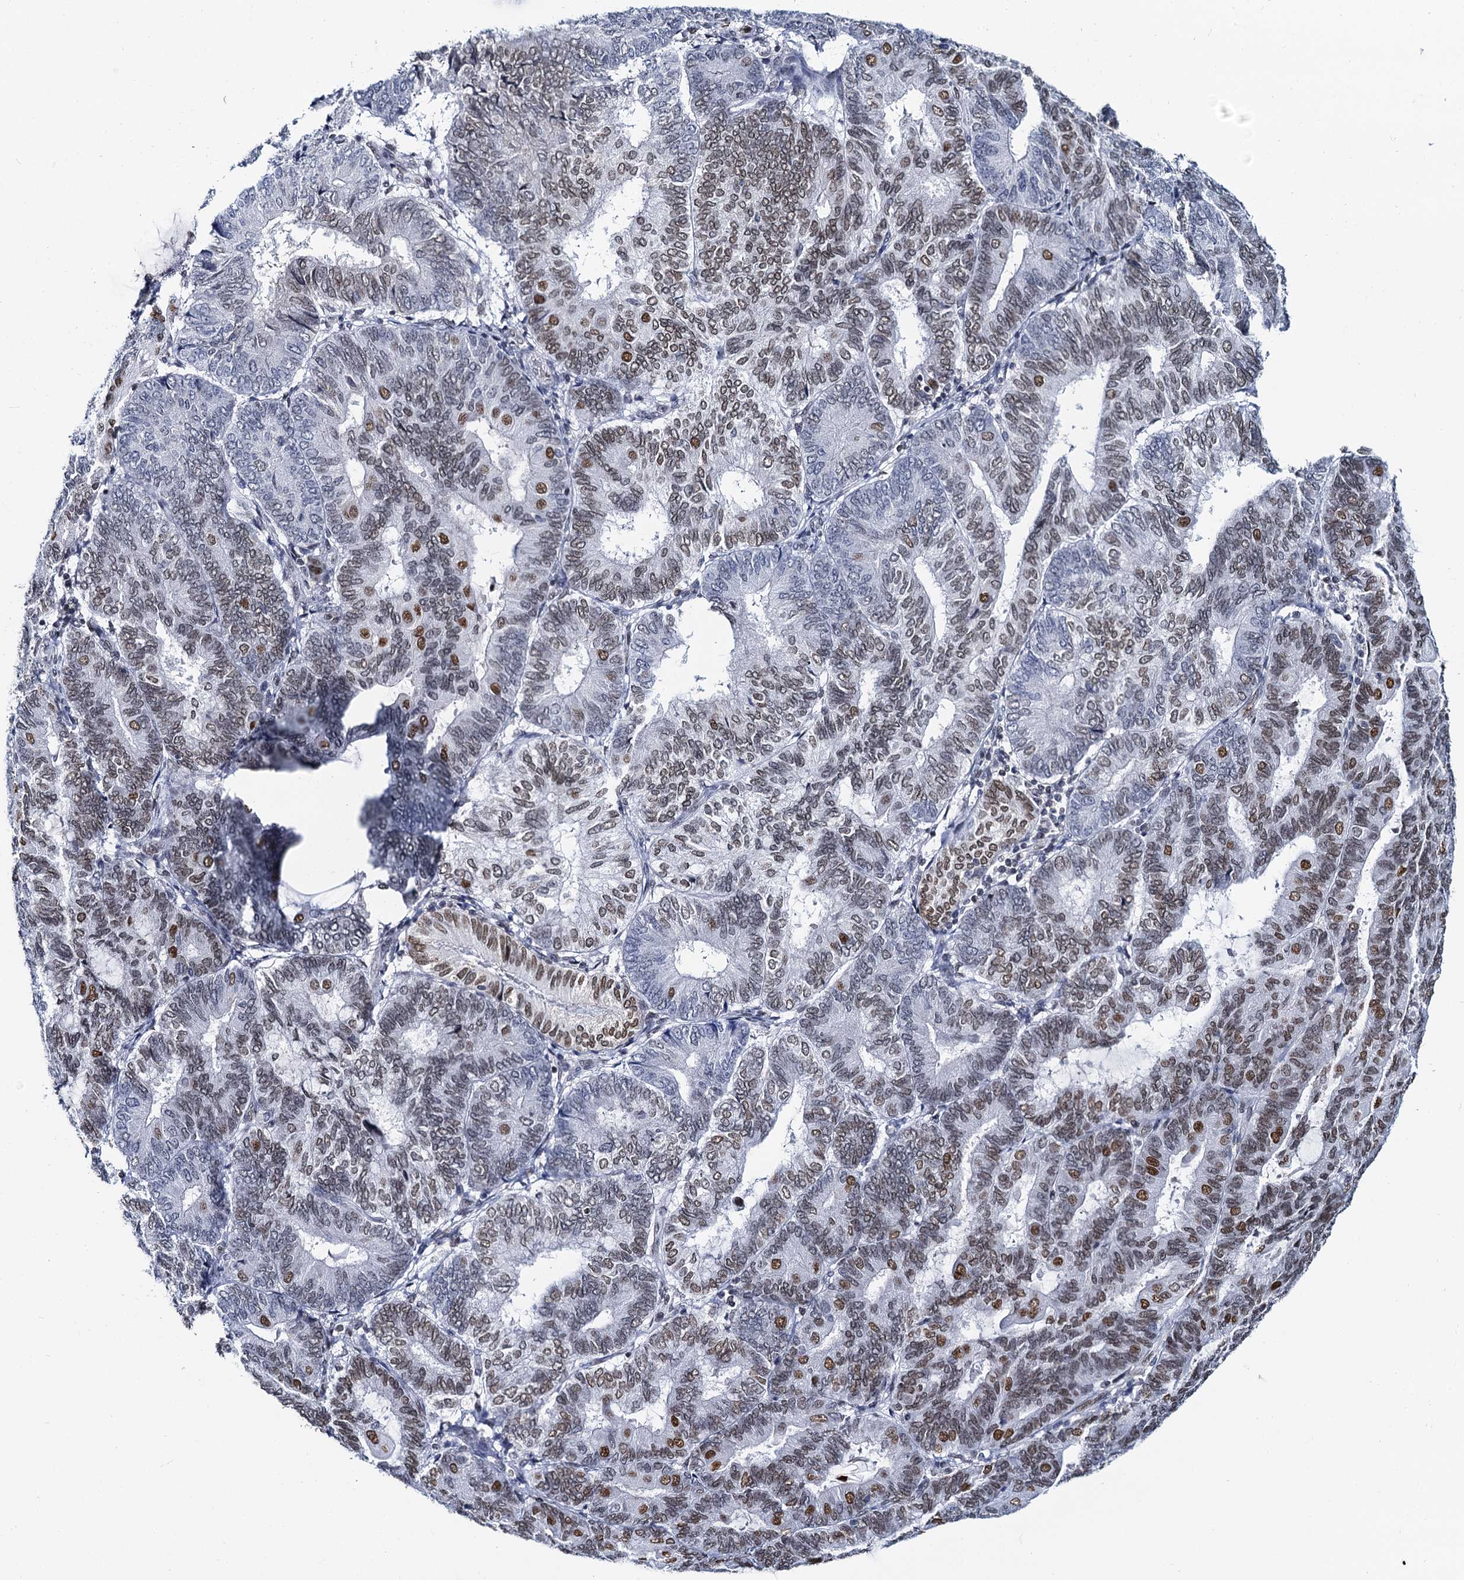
{"staining": {"intensity": "moderate", "quantity": "25%-75%", "location": "nuclear"}, "tissue": "endometrial cancer", "cell_type": "Tumor cells", "image_type": "cancer", "snomed": [{"axis": "morphology", "description": "Adenocarcinoma, NOS"}, {"axis": "topography", "description": "Endometrium"}], "caption": "The histopathology image reveals immunohistochemical staining of endometrial cancer. There is moderate nuclear expression is present in about 25%-75% of tumor cells. (IHC, brightfield microscopy, high magnification).", "gene": "CMAS", "patient": {"sex": "female", "age": 81}}